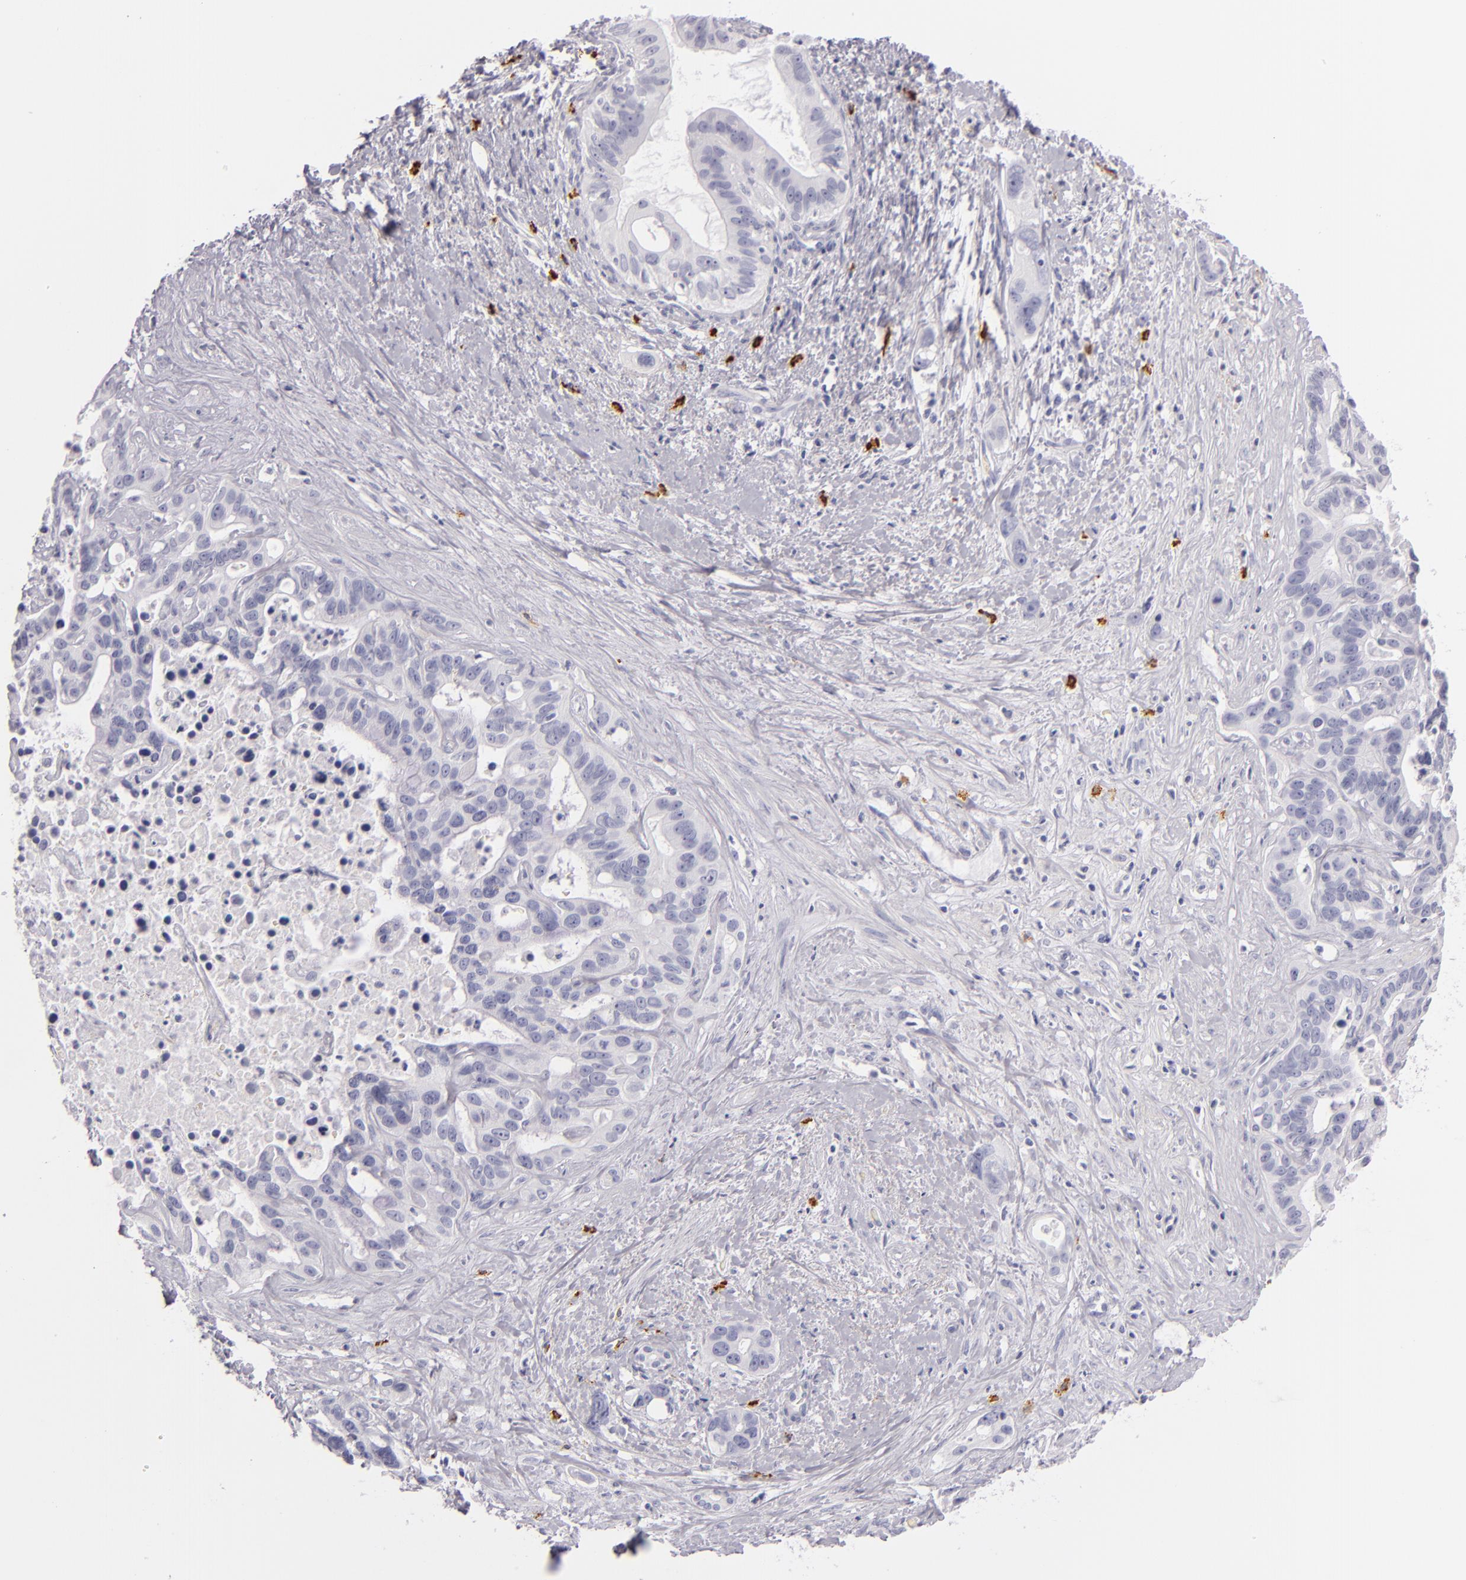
{"staining": {"intensity": "negative", "quantity": "none", "location": "none"}, "tissue": "liver cancer", "cell_type": "Tumor cells", "image_type": "cancer", "snomed": [{"axis": "morphology", "description": "Cholangiocarcinoma"}, {"axis": "topography", "description": "Liver"}], "caption": "Liver cancer was stained to show a protein in brown. There is no significant expression in tumor cells. (Immunohistochemistry (ihc), brightfield microscopy, high magnification).", "gene": "TPSD1", "patient": {"sex": "female", "age": 65}}